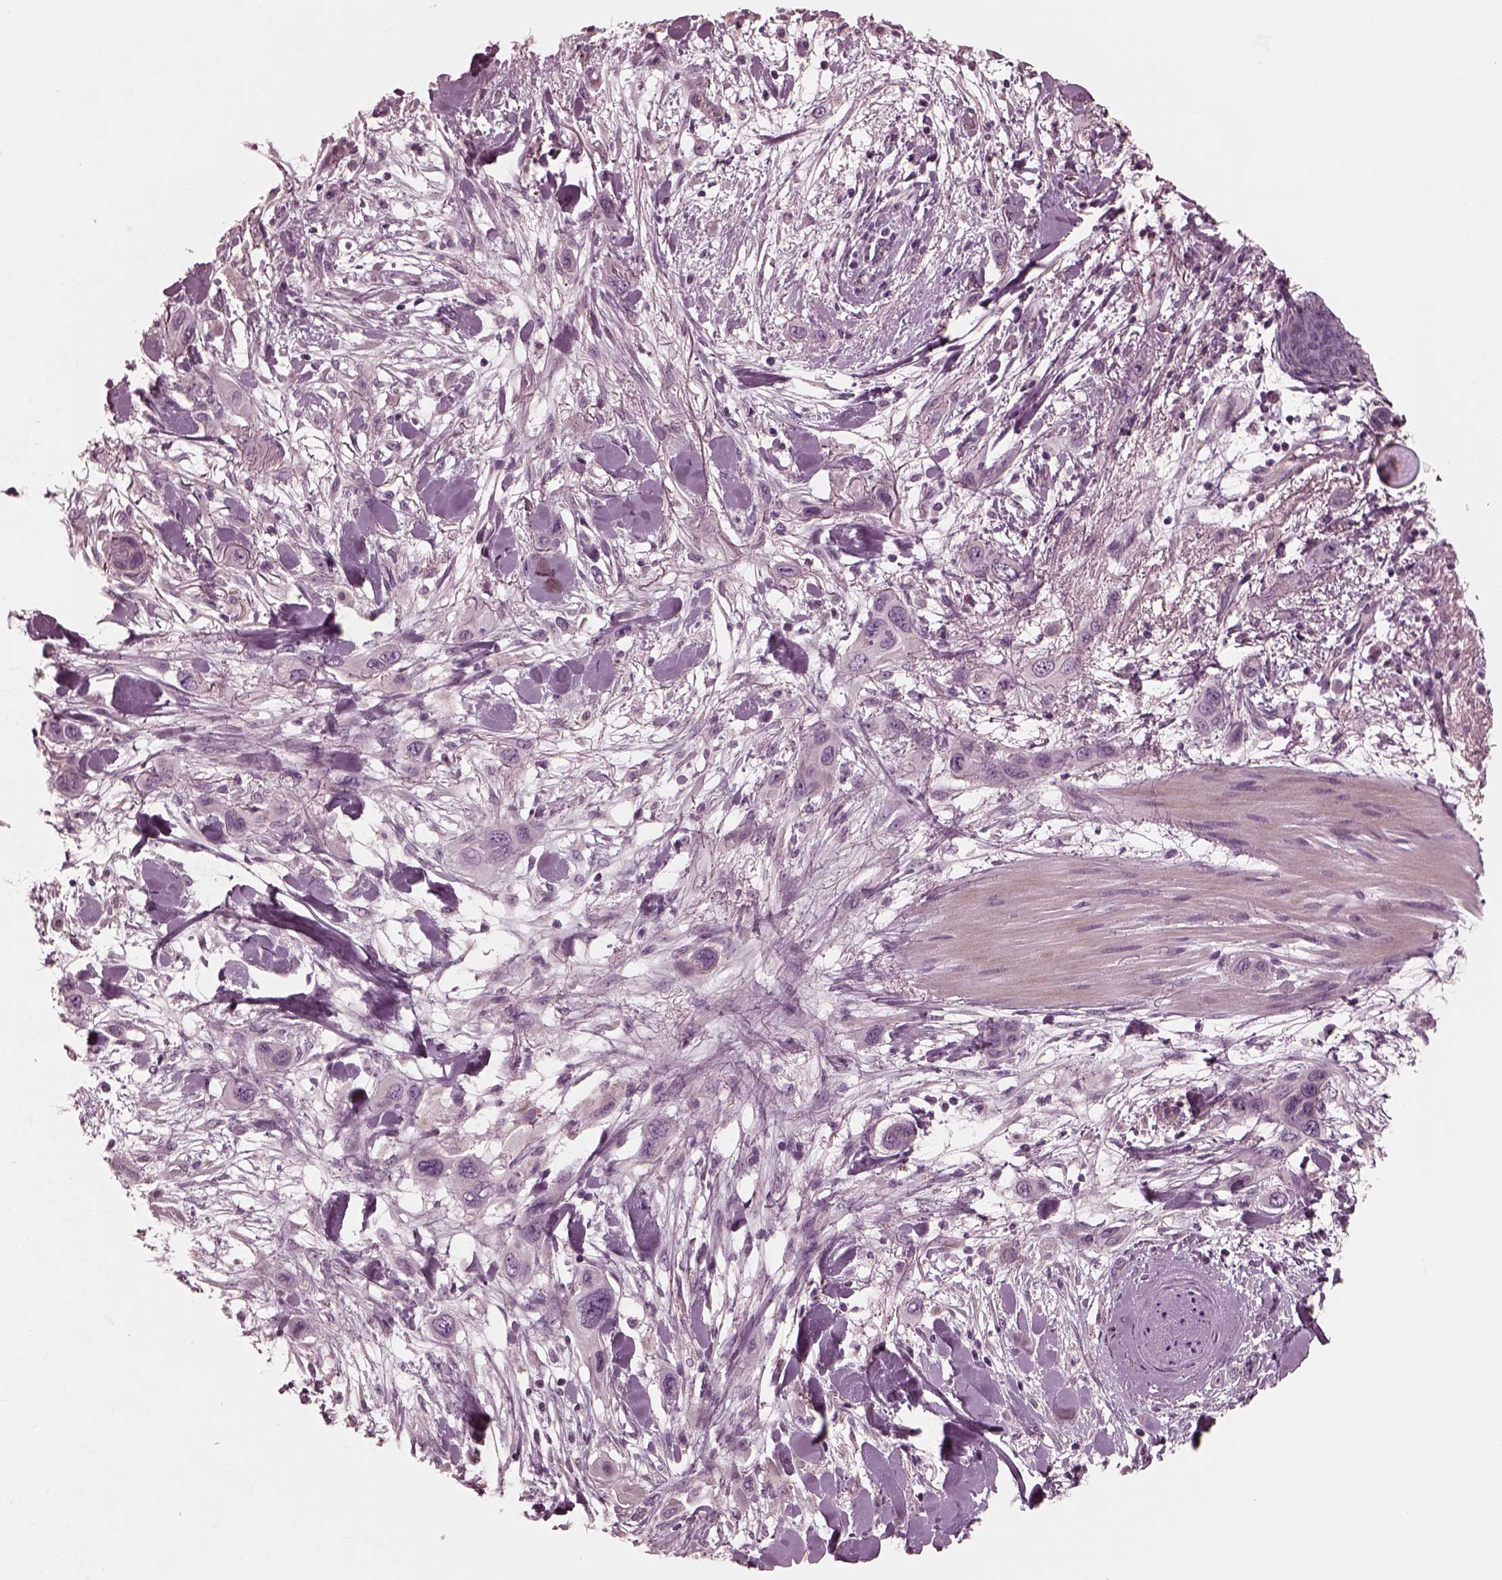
{"staining": {"intensity": "negative", "quantity": "none", "location": "none"}, "tissue": "skin cancer", "cell_type": "Tumor cells", "image_type": "cancer", "snomed": [{"axis": "morphology", "description": "Squamous cell carcinoma, NOS"}, {"axis": "topography", "description": "Skin"}], "caption": "Immunohistochemical staining of human skin cancer reveals no significant positivity in tumor cells. (DAB (3,3'-diaminobenzidine) immunohistochemistry visualized using brightfield microscopy, high magnification).", "gene": "KIF6", "patient": {"sex": "male", "age": 79}}